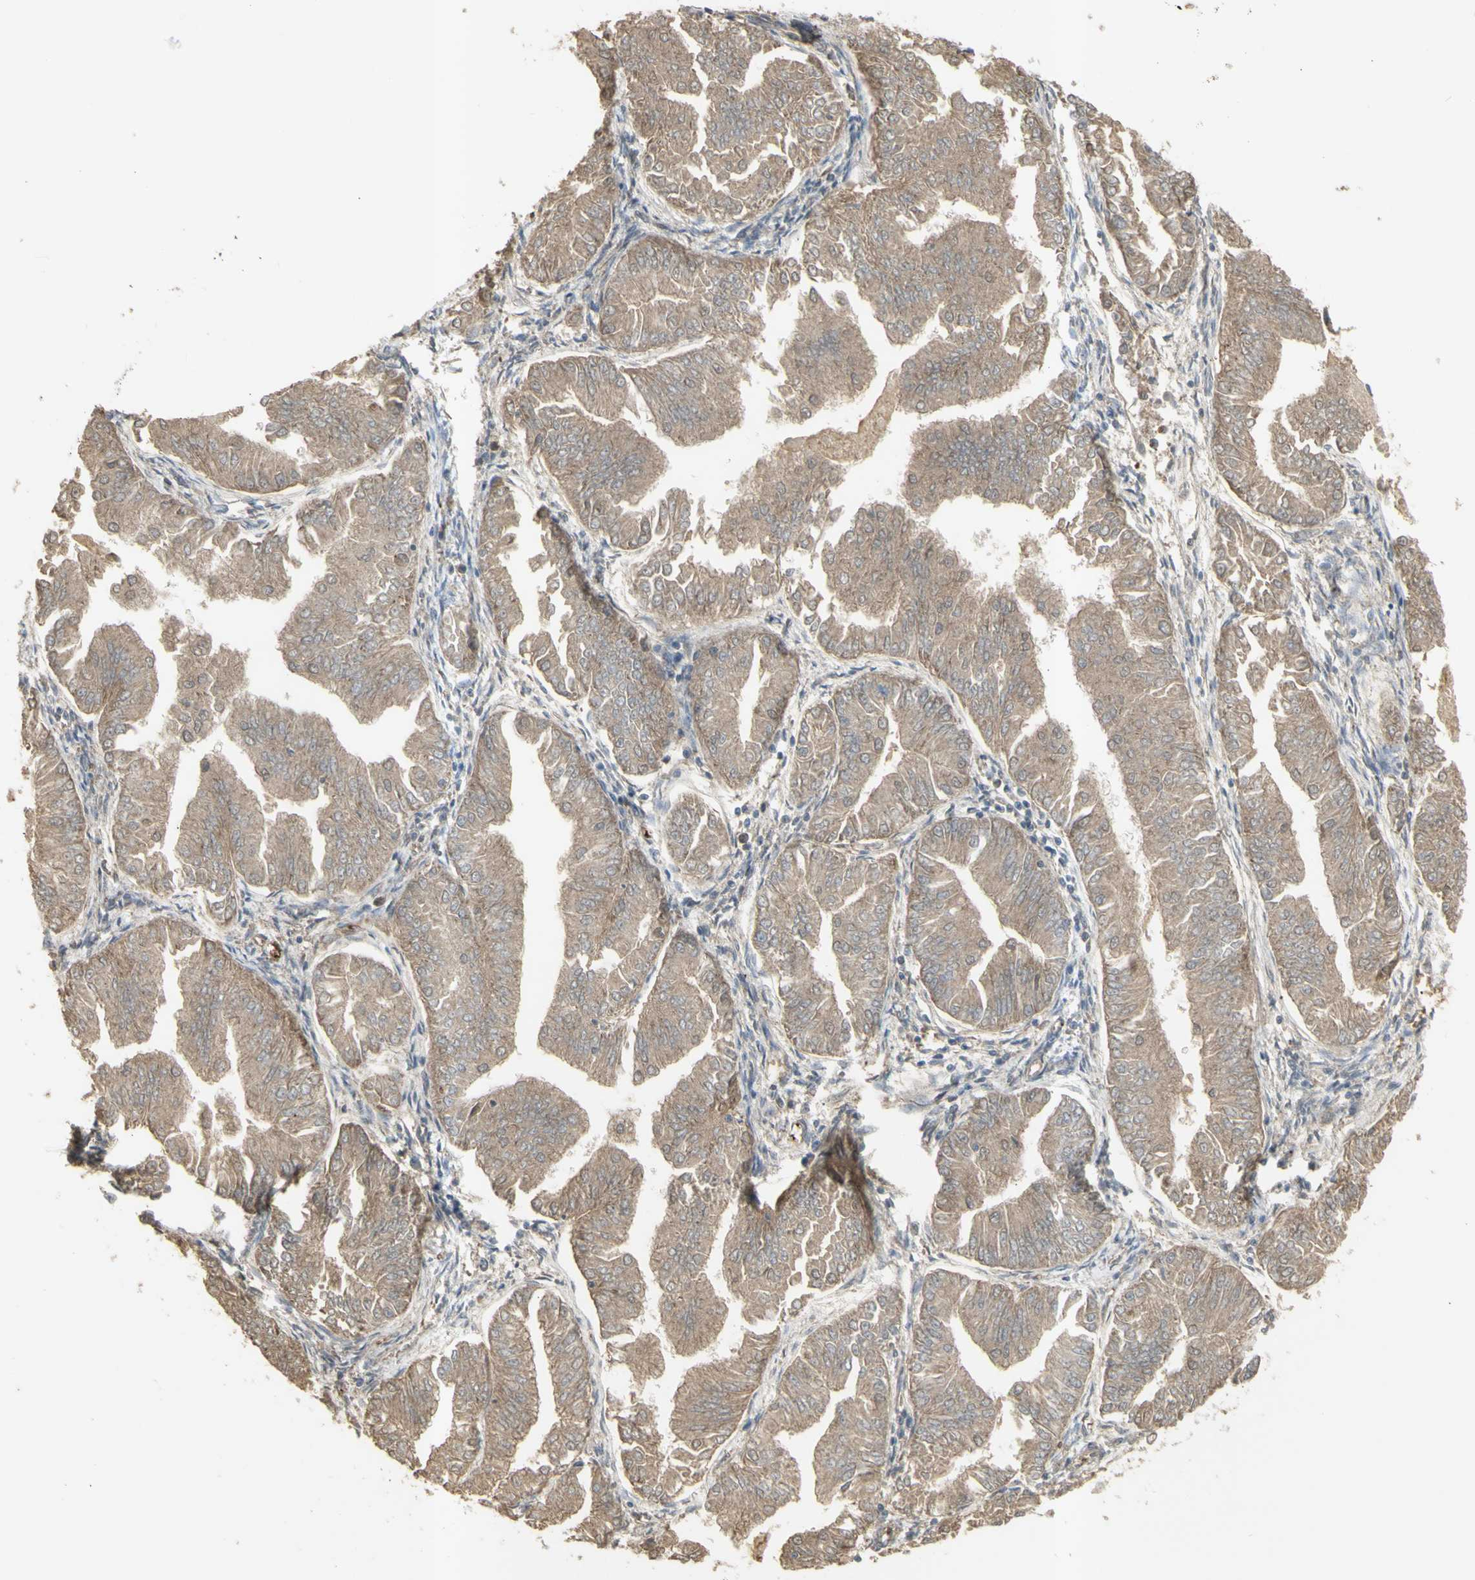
{"staining": {"intensity": "moderate", "quantity": ">75%", "location": "cytoplasmic/membranous"}, "tissue": "endometrial cancer", "cell_type": "Tumor cells", "image_type": "cancer", "snomed": [{"axis": "morphology", "description": "Adenocarcinoma, NOS"}, {"axis": "topography", "description": "Endometrium"}], "caption": "Immunohistochemical staining of human adenocarcinoma (endometrial) demonstrates medium levels of moderate cytoplasmic/membranous staining in approximately >75% of tumor cells.", "gene": "ALOX12", "patient": {"sex": "female", "age": 53}}